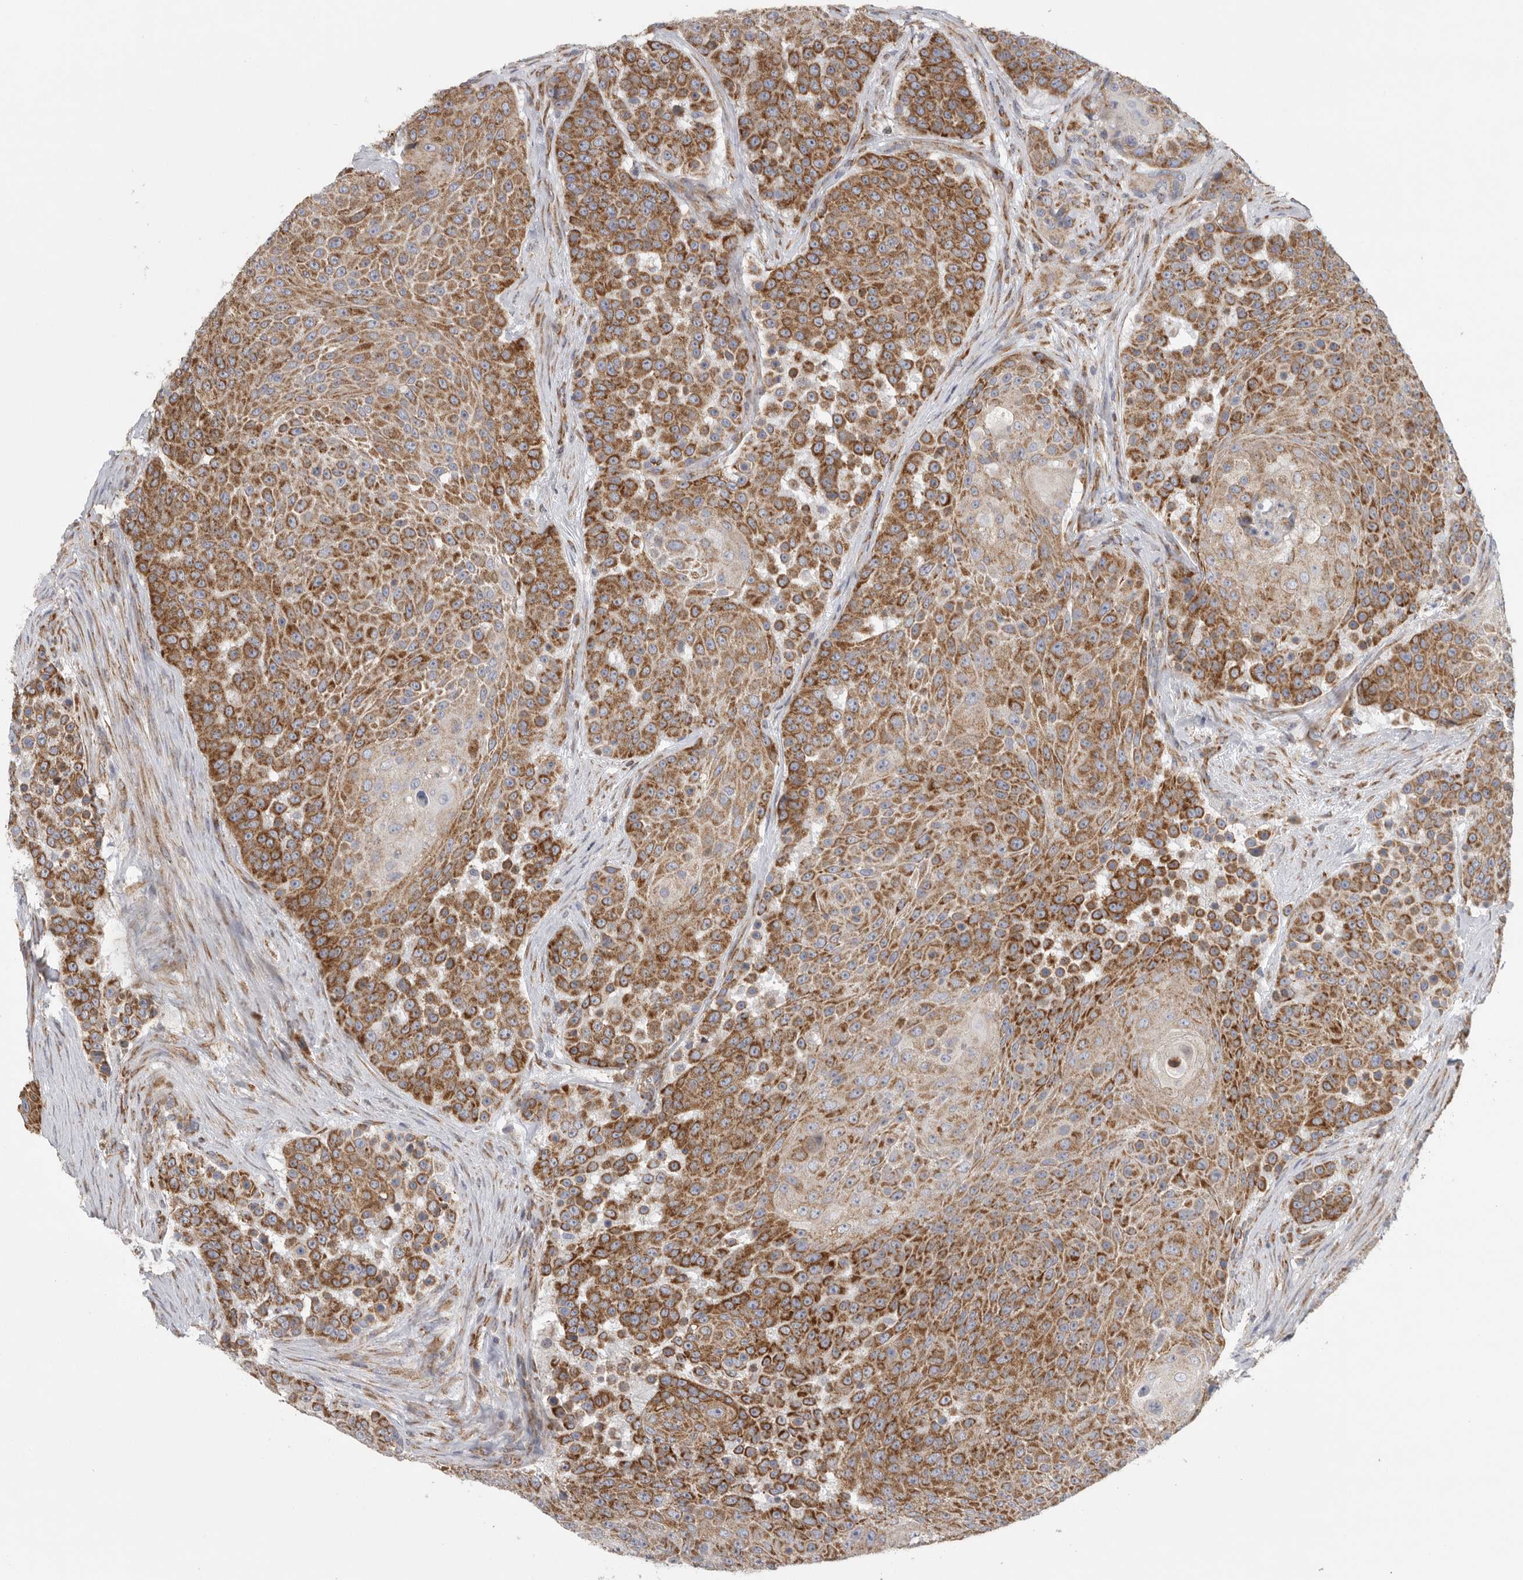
{"staining": {"intensity": "moderate", "quantity": ">75%", "location": "cytoplasmic/membranous"}, "tissue": "urothelial cancer", "cell_type": "Tumor cells", "image_type": "cancer", "snomed": [{"axis": "morphology", "description": "Urothelial carcinoma, High grade"}, {"axis": "topography", "description": "Urinary bladder"}], "caption": "Immunohistochemistry (IHC) micrograph of high-grade urothelial carcinoma stained for a protein (brown), which demonstrates medium levels of moderate cytoplasmic/membranous expression in about >75% of tumor cells.", "gene": "FKBP8", "patient": {"sex": "female", "age": 63}}